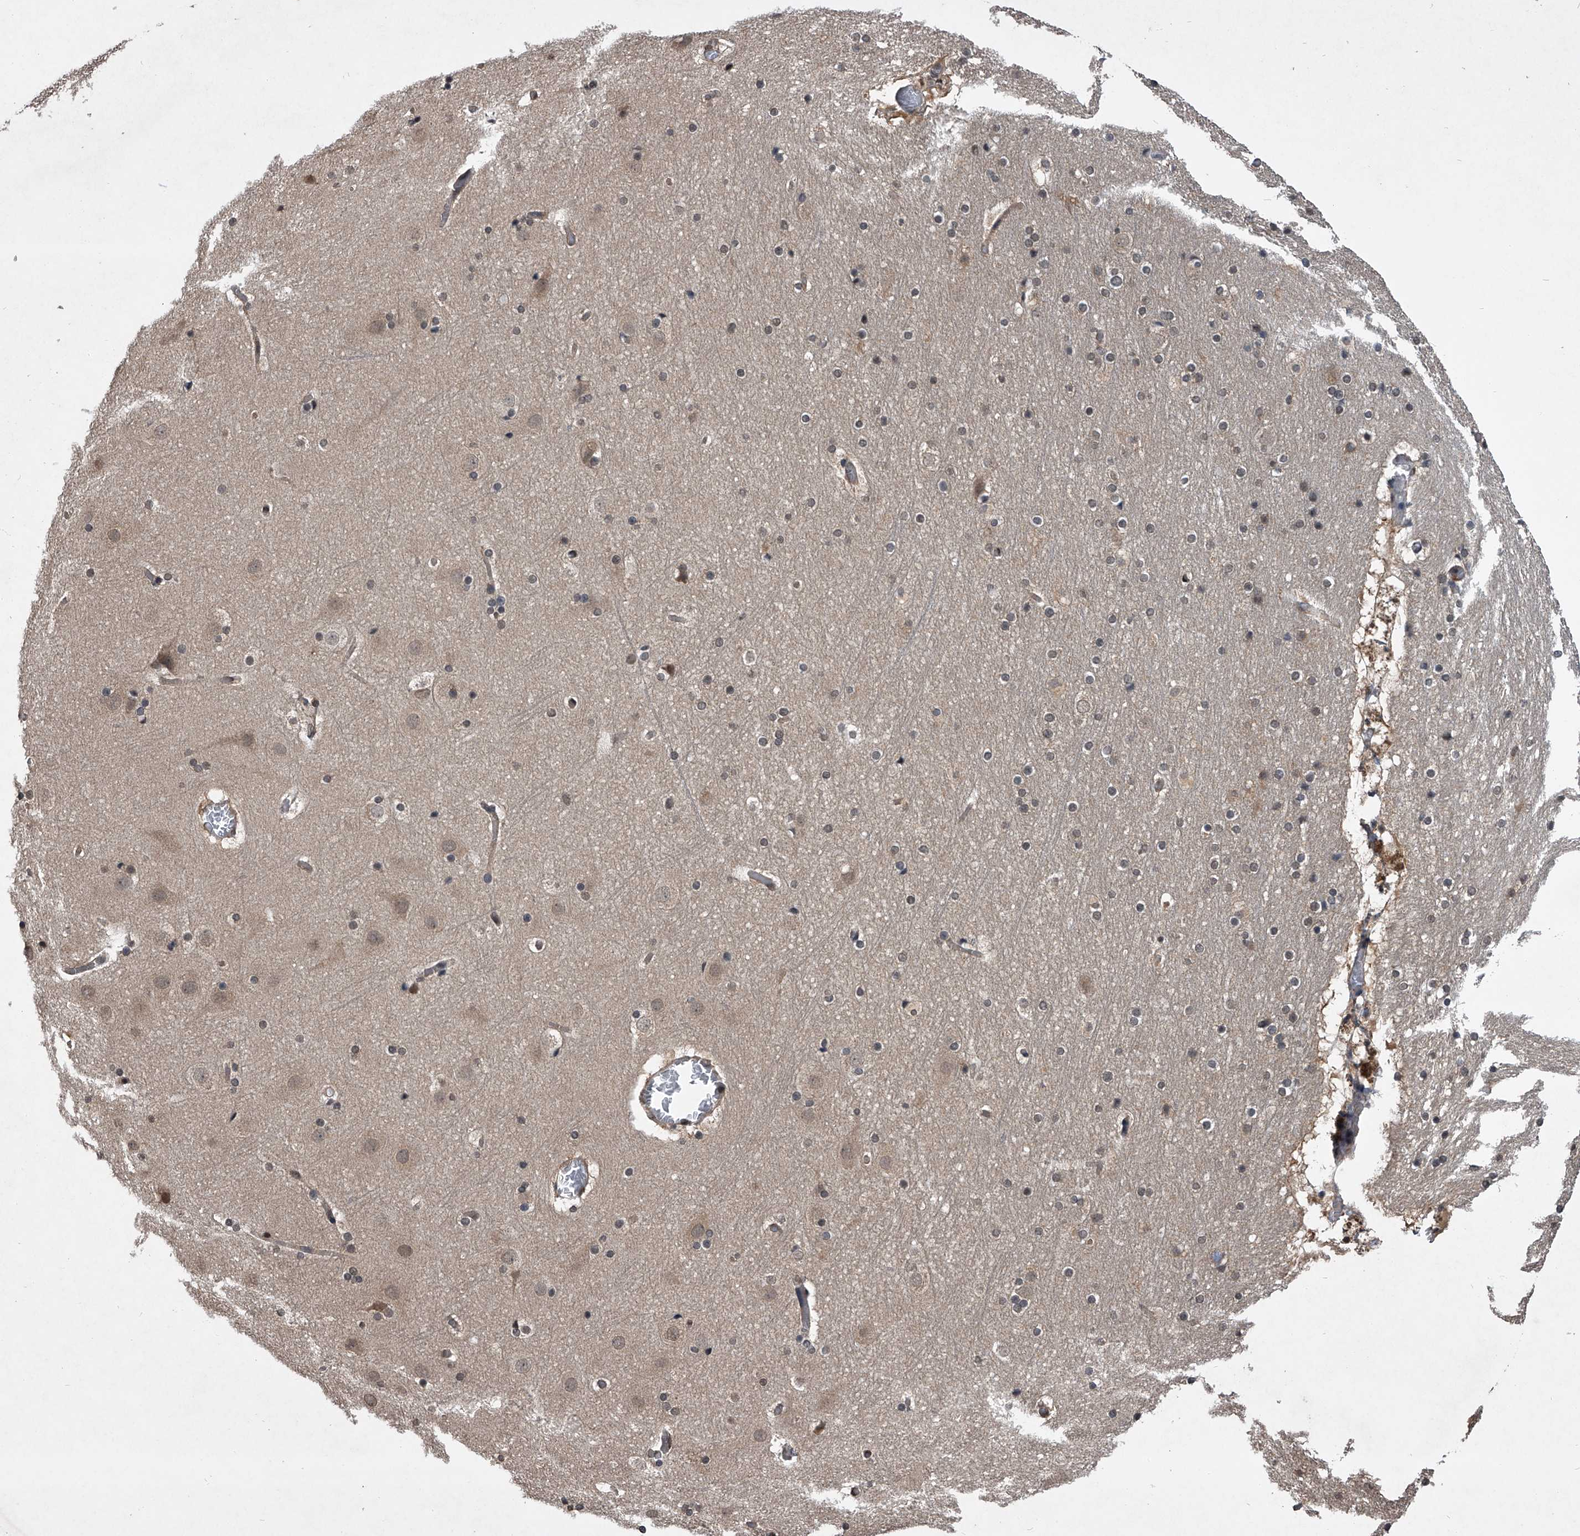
{"staining": {"intensity": "weak", "quantity": "<25%", "location": "cytoplasmic/membranous"}, "tissue": "cerebral cortex", "cell_type": "Endothelial cells", "image_type": "normal", "snomed": [{"axis": "morphology", "description": "Normal tissue, NOS"}, {"axis": "topography", "description": "Cerebral cortex"}], "caption": "DAB immunohistochemical staining of benign cerebral cortex demonstrates no significant expression in endothelial cells. (Brightfield microscopy of DAB immunohistochemistry at high magnification).", "gene": "TSNAX", "patient": {"sex": "male", "age": 57}}